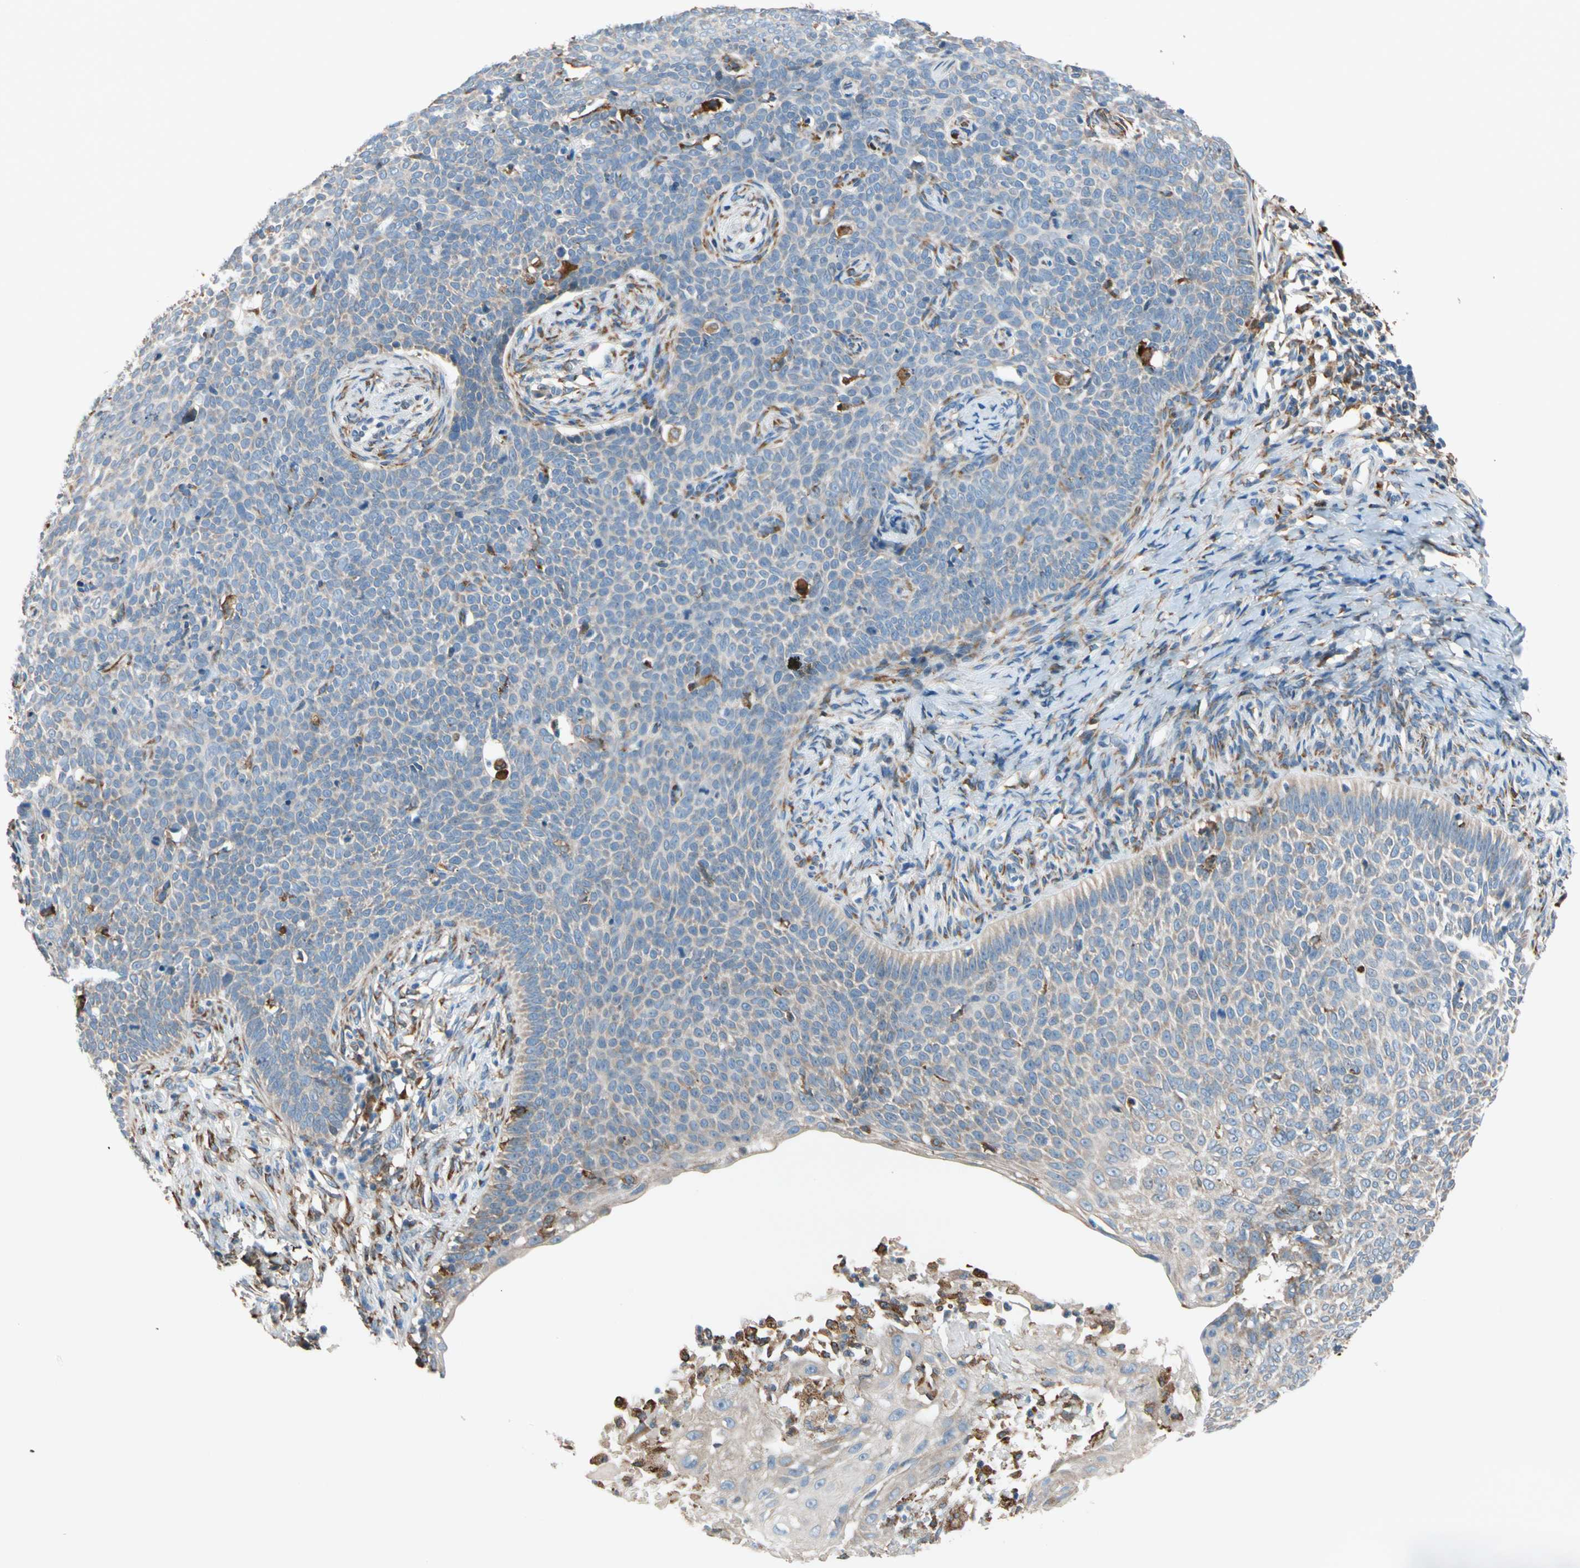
{"staining": {"intensity": "weak", "quantity": "<25%", "location": "cytoplasmic/membranous"}, "tissue": "skin cancer", "cell_type": "Tumor cells", "image_type": "cancer", "snomed": [{"axis": "morphology", "description": "Normal tissue, NOS"}, {"axis": "morphology", "description": "Basal cell carcinoma"}, {"axis": "topography", "description": "Skin"}], "caption": "An image of human basal cell carcinoma (skin) is negative for staining in tumor cells. (Brightfield microscopy of DAB IHC at high magnification).", "gene": "LRPAP1", "patient": {"sex": "male", "age": 87}}